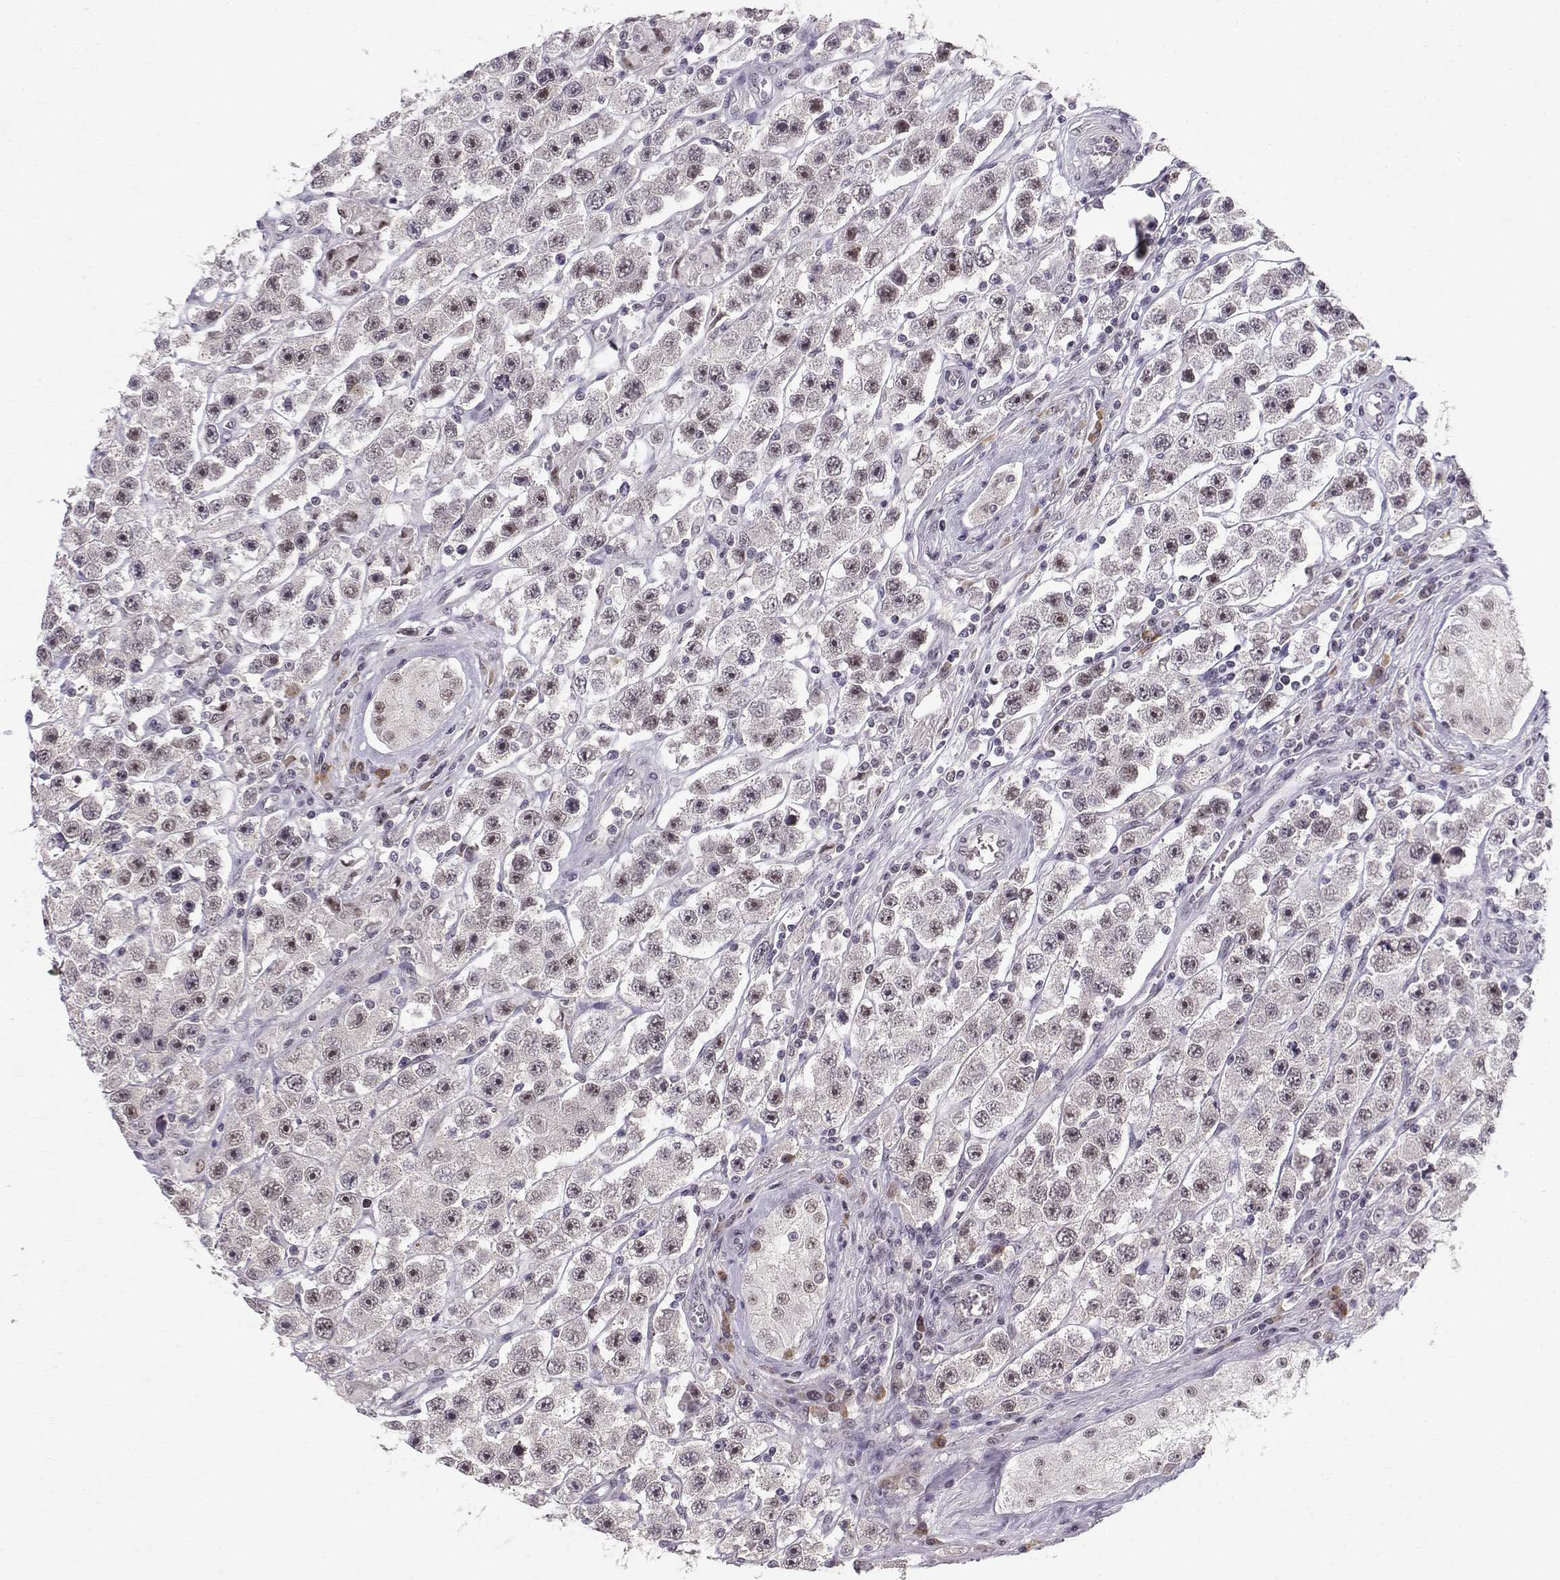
{"staining": {"intensity": "weak", "quantity": "<25%", "location": "nuclear"}, "tissue": "testis cancer", "cell_type": "Tumor cells", "image_type": "cancer", "snomed": [{"axis": "morphology", "description": "Seminoma, NOS"}, {"axis": "topography", "description": "Testis"}], "caption": "There is no significant positivity in tumor cells of testis cancer (seminoma). (IHC, brightfield microscopy, high magnification).", "gene": "RPP38", "patient": {"sex": "male", "age": 45}}